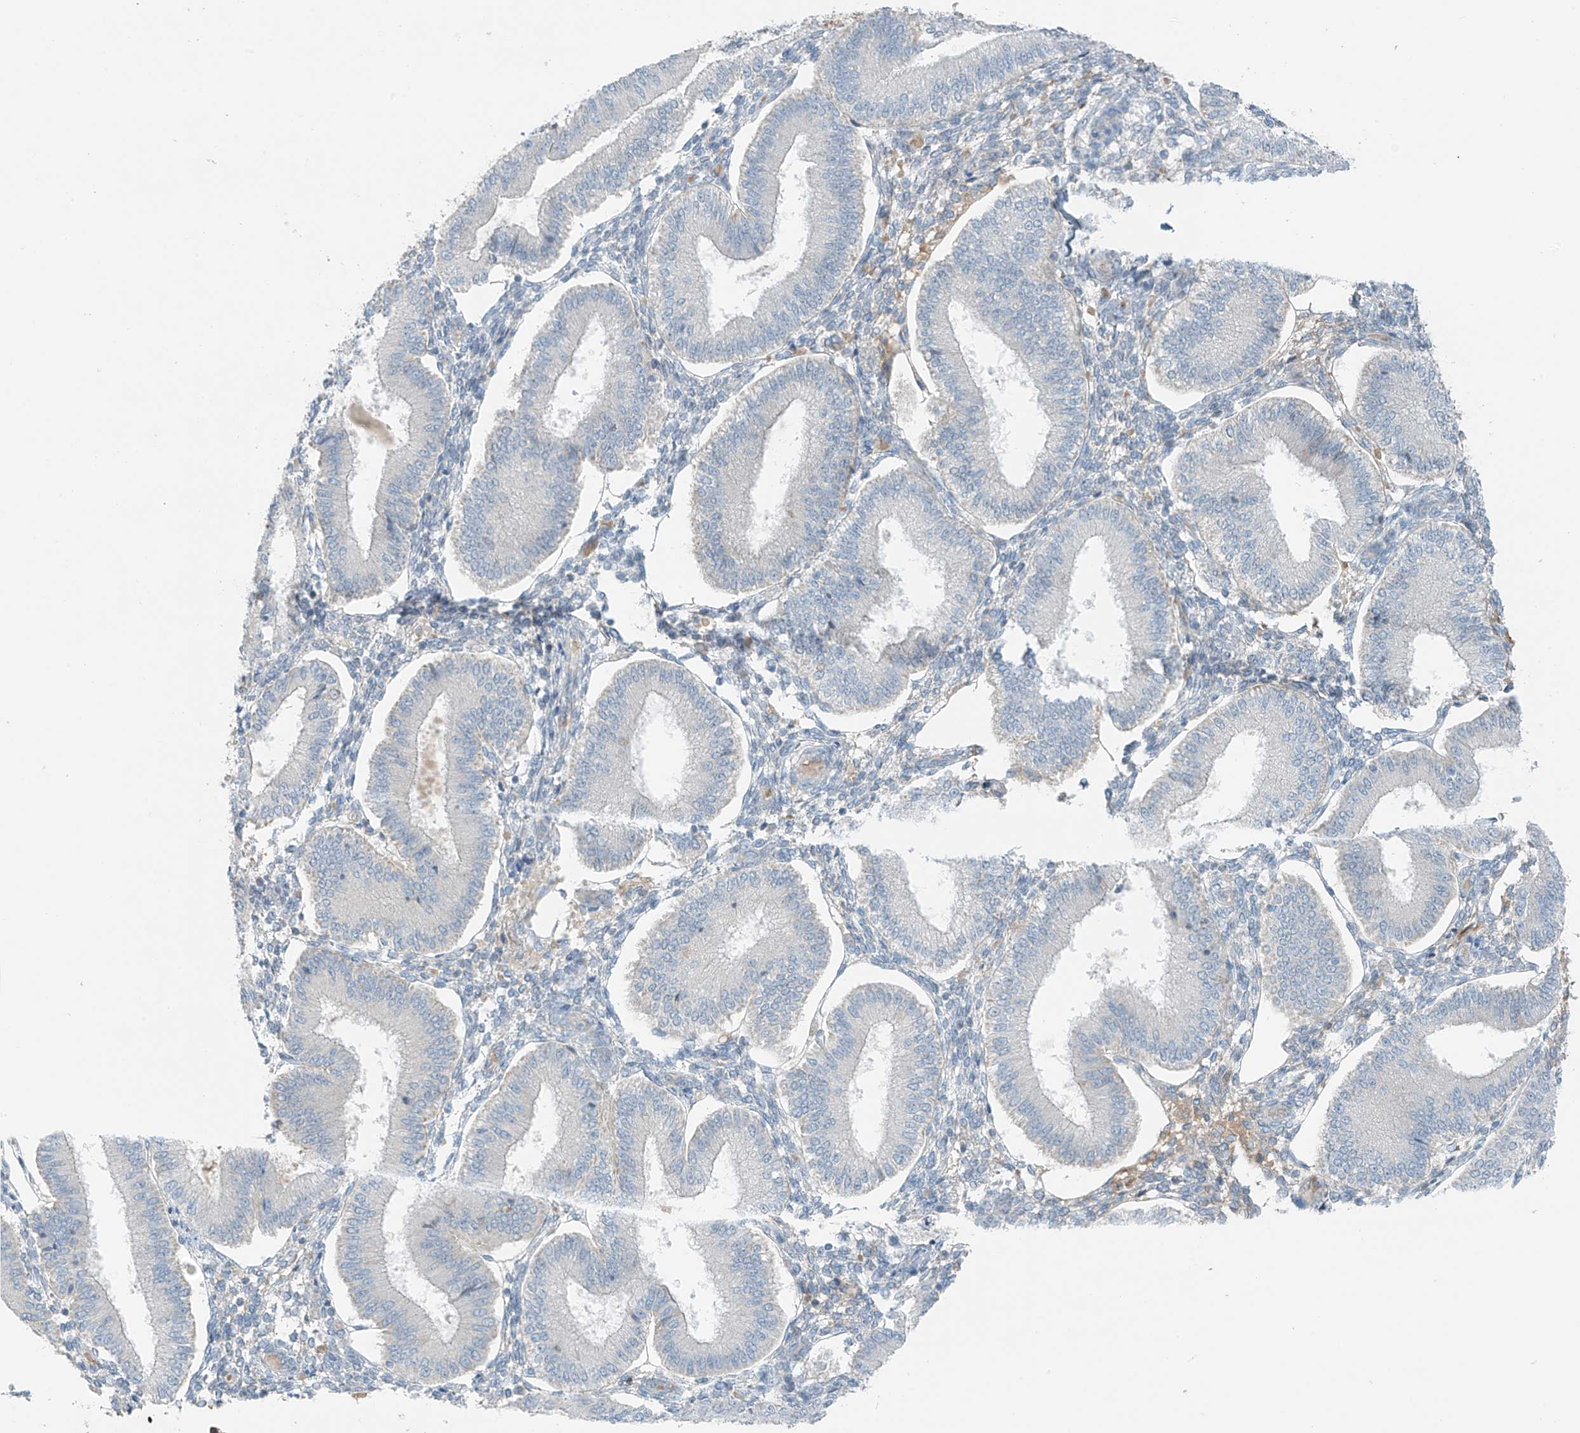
{"staining": {"intensity": "weak", "quantity": "<25%", "location": "cytoplasmic/membranous"}, "tissue": "endometrium", "cell_type": "Cells in endometrial stroma", "image_type": "normal", "snomed": [{"axis": "morphology", "description": "Normal tissue, NOS"}, {"axis": "topography", "description": "Endometrium"}], "caption": "Human endometrium stained for a protein using immunohistochemistry (IHC) exhibits no staining in cells in endometrial stroma.", "gene": "FAM131C", "patient": {"sex": "female", "age": 39}}